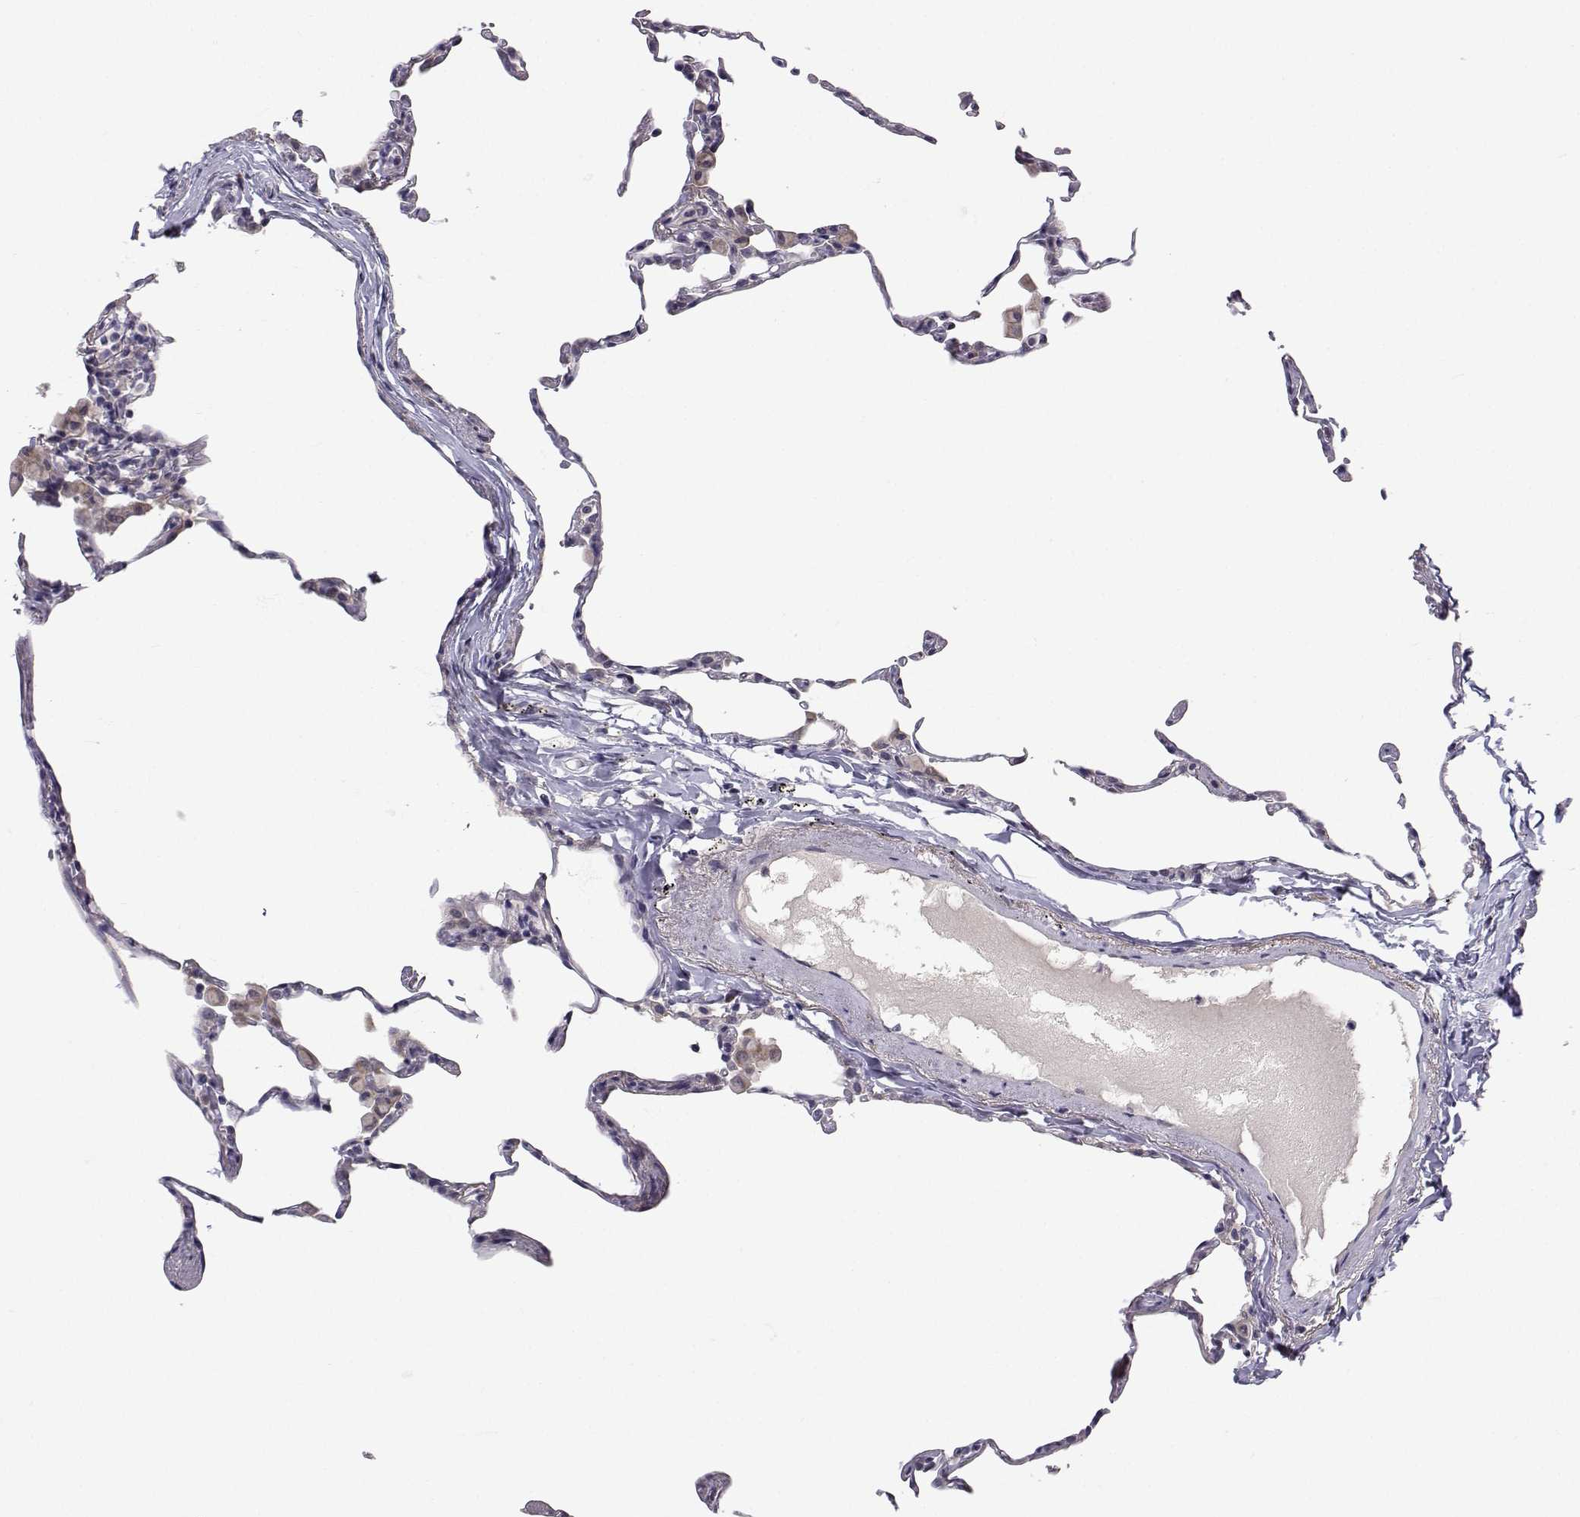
{"staining": {"intensity": "negative", "quantity": "none", "location": "none"}, "tissue": "lung", "cell_type": "Alveolar cells", "image_type": "normal", "snomed": [{"axis": "morphology", "description": "Normal tissue, NOS"}, {"axis": "topography", "description": "Lung"}], "caption": "A histopathology image of human lung is negative for staining in alveolar cells.", "gene": "SLC6A3", "patient": {"sex": "female", "age": 57}}